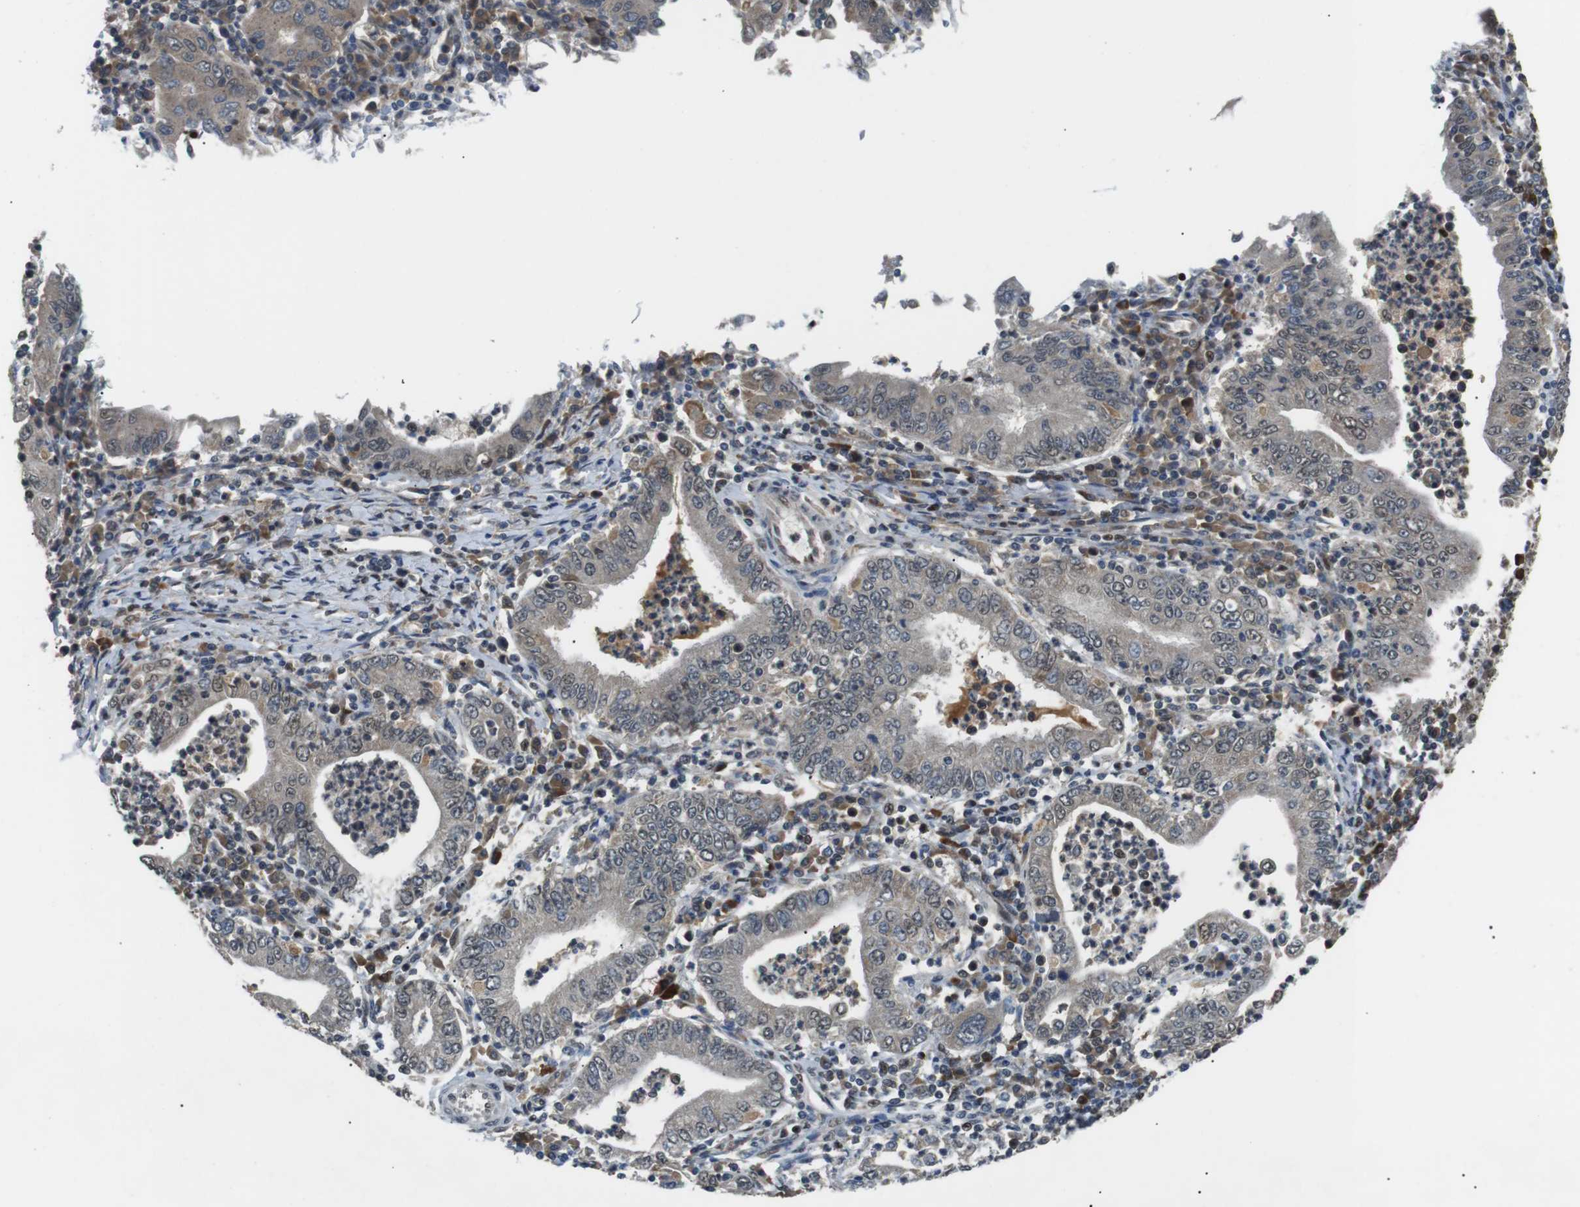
{"staining": {"intensity": "weak", "quantity": "25%-75%", "location": "cytoplasmic/membranous,nuclear"}, "tissue": "stomach cancer", "cell_type": "Tumor cells", "image_type": "cancer", "snomed": [{"axis": "morphology", "description": "Normal tissue, NOS"}, {"axis": "morphology", "description": "Adenocarcinoma, NOS"}, {"axis": "topography", "description": "Esophagus"}, {"axis": "topography", "description": "Stomach, upper"}, {"axis": "topography", "description": "Peripheral nerve tissue"}], "caption": "IHC of stomach cancer exhibits low levels of weak cytoplasmic/membranous and nuclear positivity in about 25%-75% of tumor cells.", "gene": "ORAI3", "patient": {"sex": "male", "age": 62}}